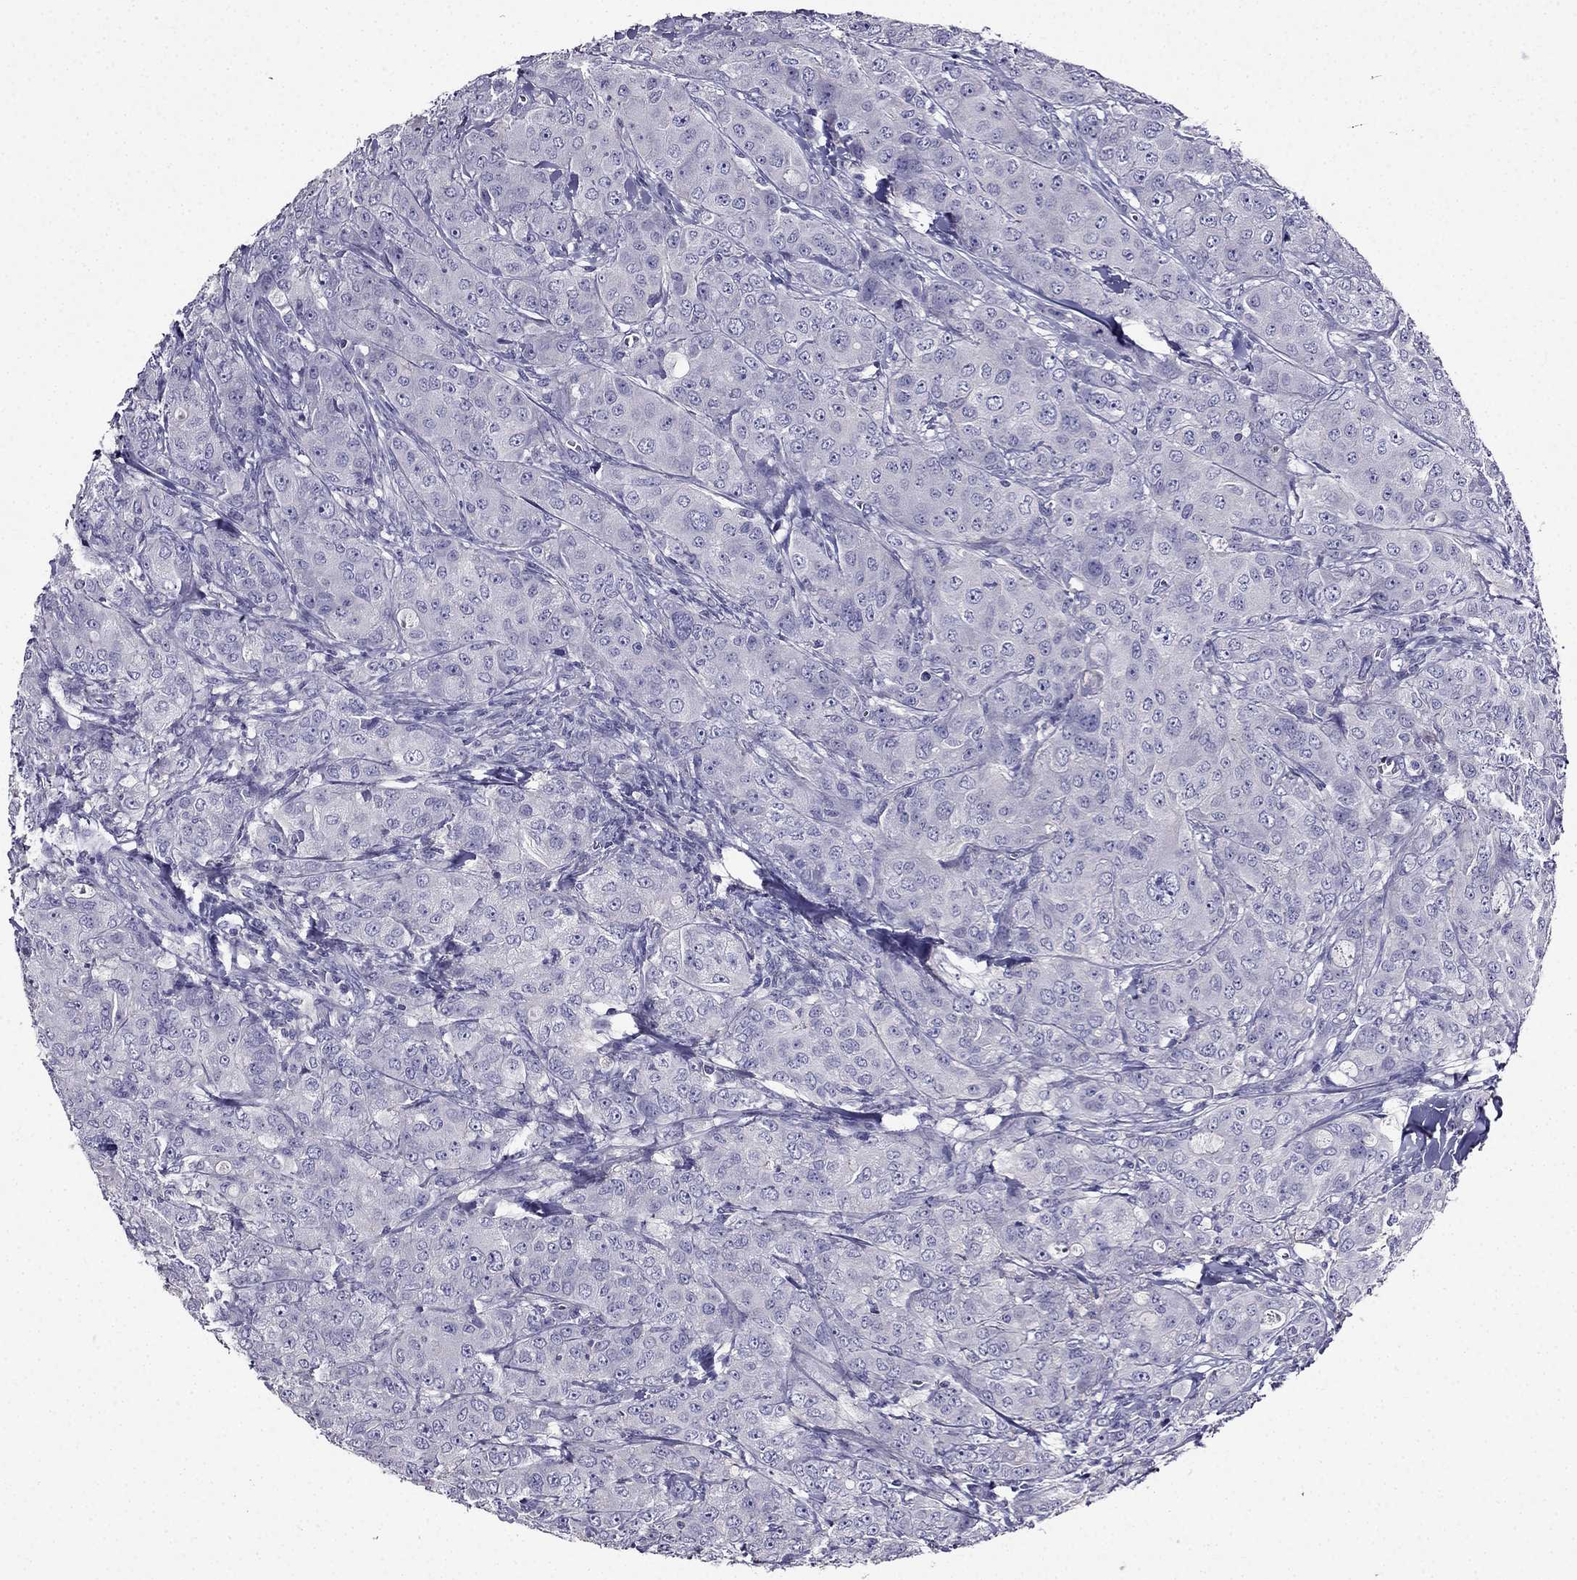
{"staining": {"intensity": "negative", "quantity": "none", "location": "none"}, "tissue": "breast cancer", "cell_type": "Tumor cells", "image_type": "cancer", "snomed": [{"axis": "morphology", "description": "Duct carcinoma"}, {"axis": "topography", "description": "Breast"}], "caption": "Breast cancer stained for a protein using immunohistochemistry reveals no staining tumor cells.", "gene": "TMEM266", "patient": {"sex": "female", "age": 43}}